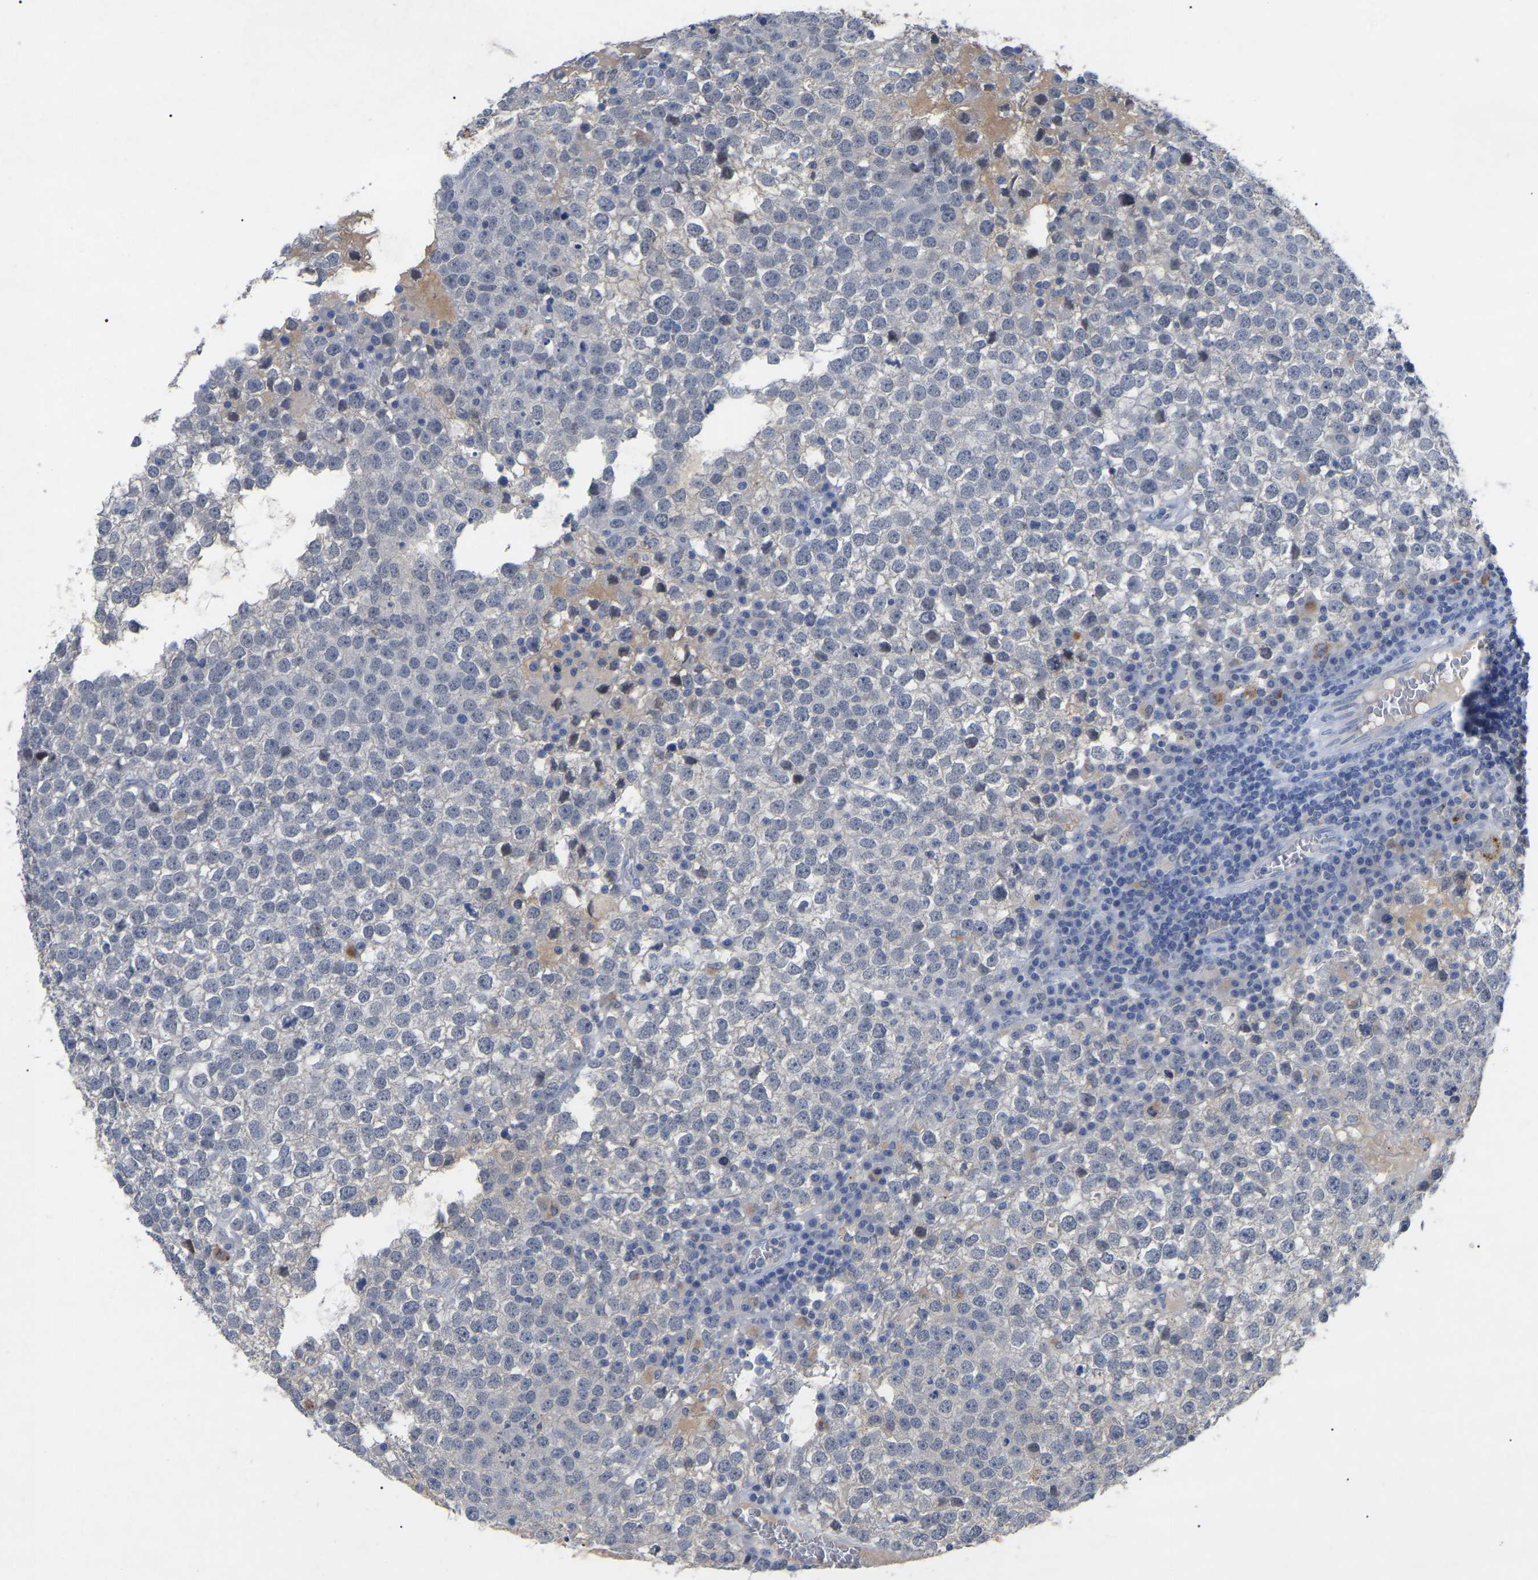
{"staining": {"intensity": "negative", "quantity": "none", "location": "none"}, "tissue": "testis cancer", "cell_type": "Tumor cells", "image_type": "cancer", "snomed": [{"axis": "morphology", "description": "Seminoma, NOS"}, {"axis": "topography", "description": "Testis"}], "caption": "The histopathology image displays no significant expression in tumor cells of seminoma (testis). The staining was performed using DAB to visualize the protein expression in brown, while the nuclei were stained in blue with hematoxylin (Magnification: 20x).", "gene": "SMPD2", "patient": {"sex": "male", "age": 65}}